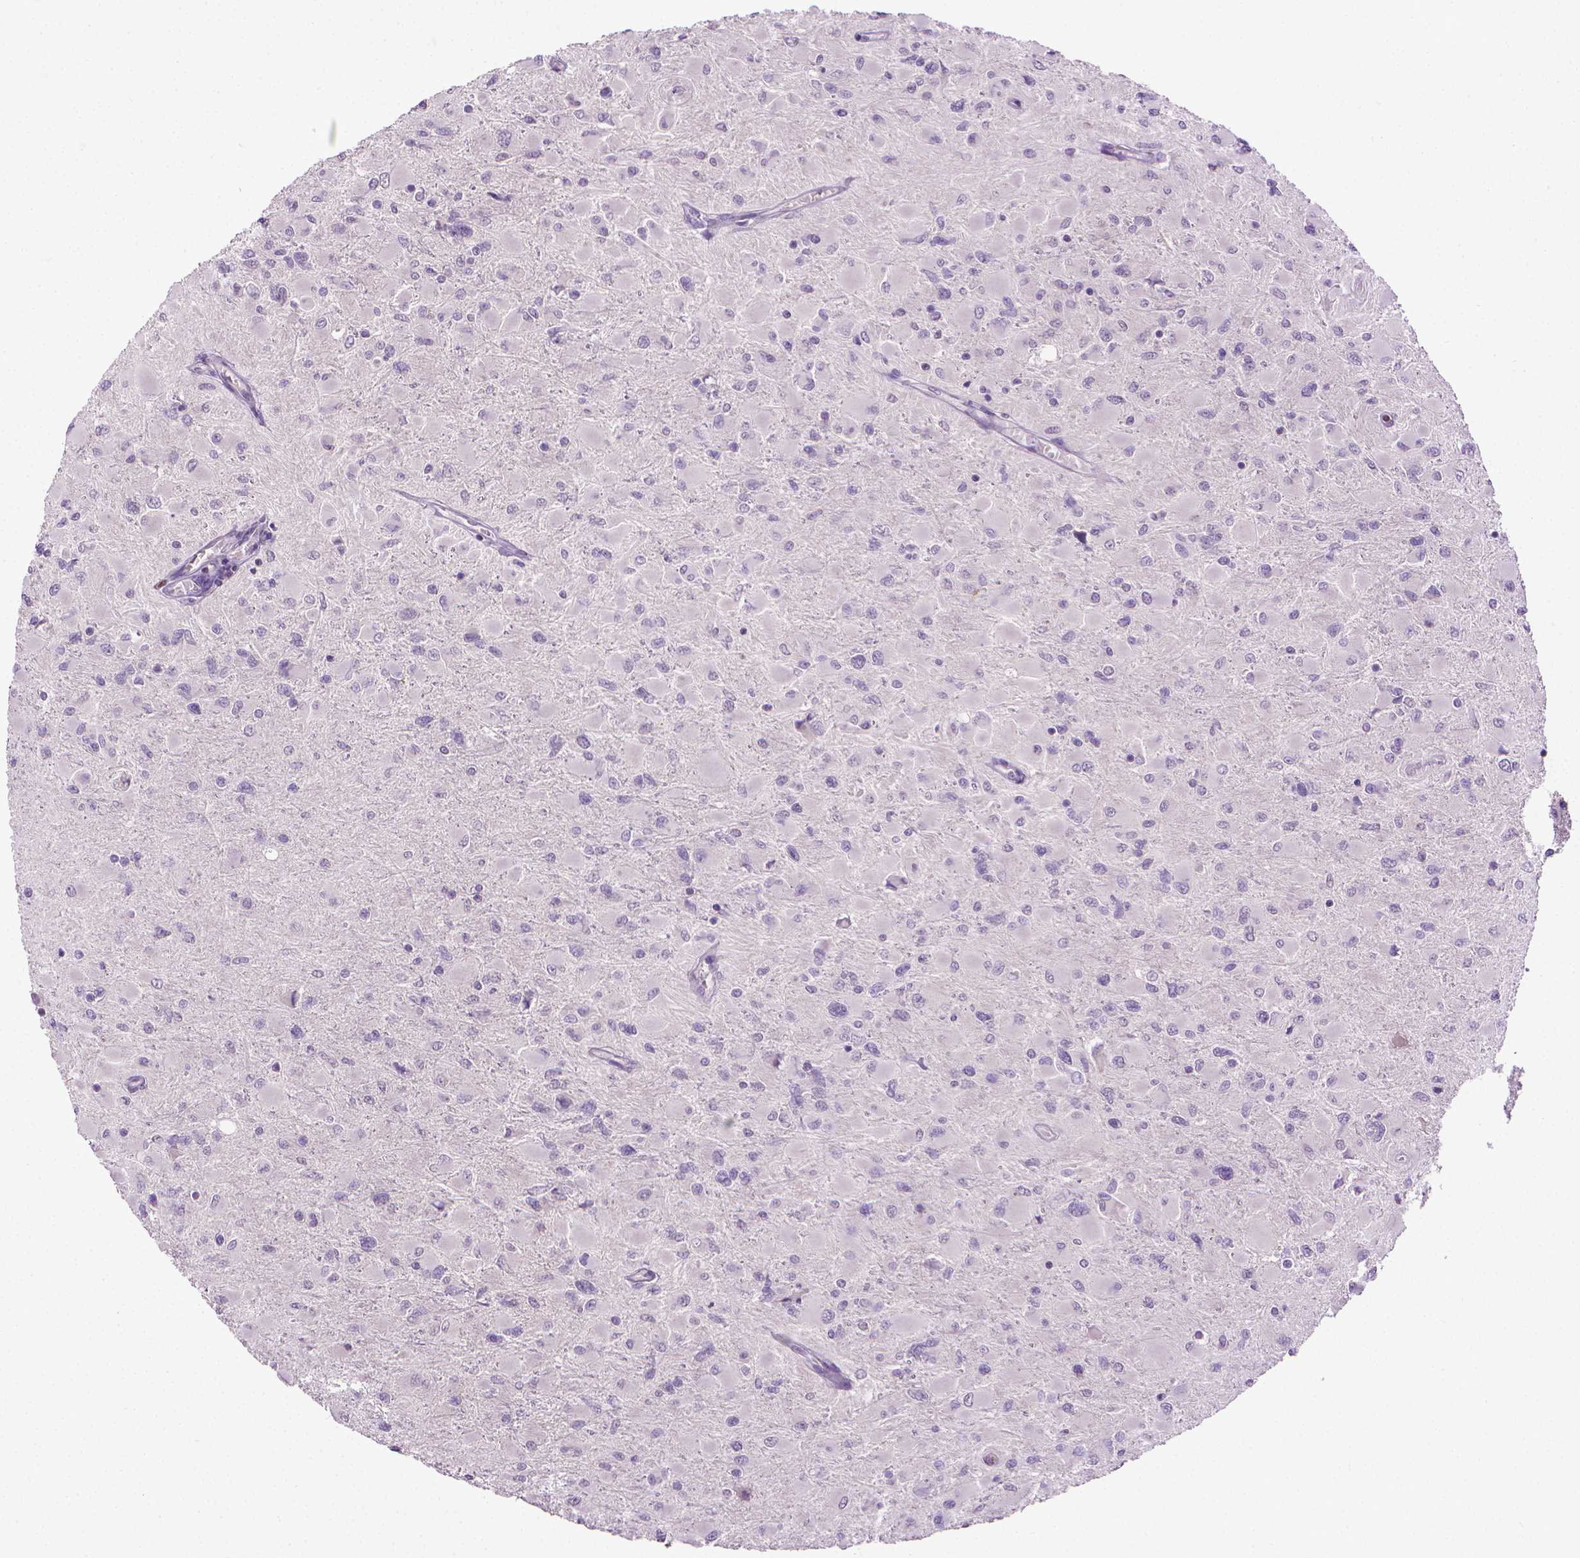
{"staining": {"intensity": "negative", "quantity": "none", "location": "none"}, "tissue": "glioma", "cell_type": "Tumor cells", "image_type": "cancer", "snomed": [{"axis": "morphology", "description": "Glioma, malignant, High grade"}, {"axis": "topography", "description": "Cerebral cortex"}], "caption": "IHC of human high-grade glioma (malignant) demonstrates no expression in tumor cells. Nuclei are stained in blue.", "gene": "CDKN2D", "patient": {"sex": "female", "age": 36}}